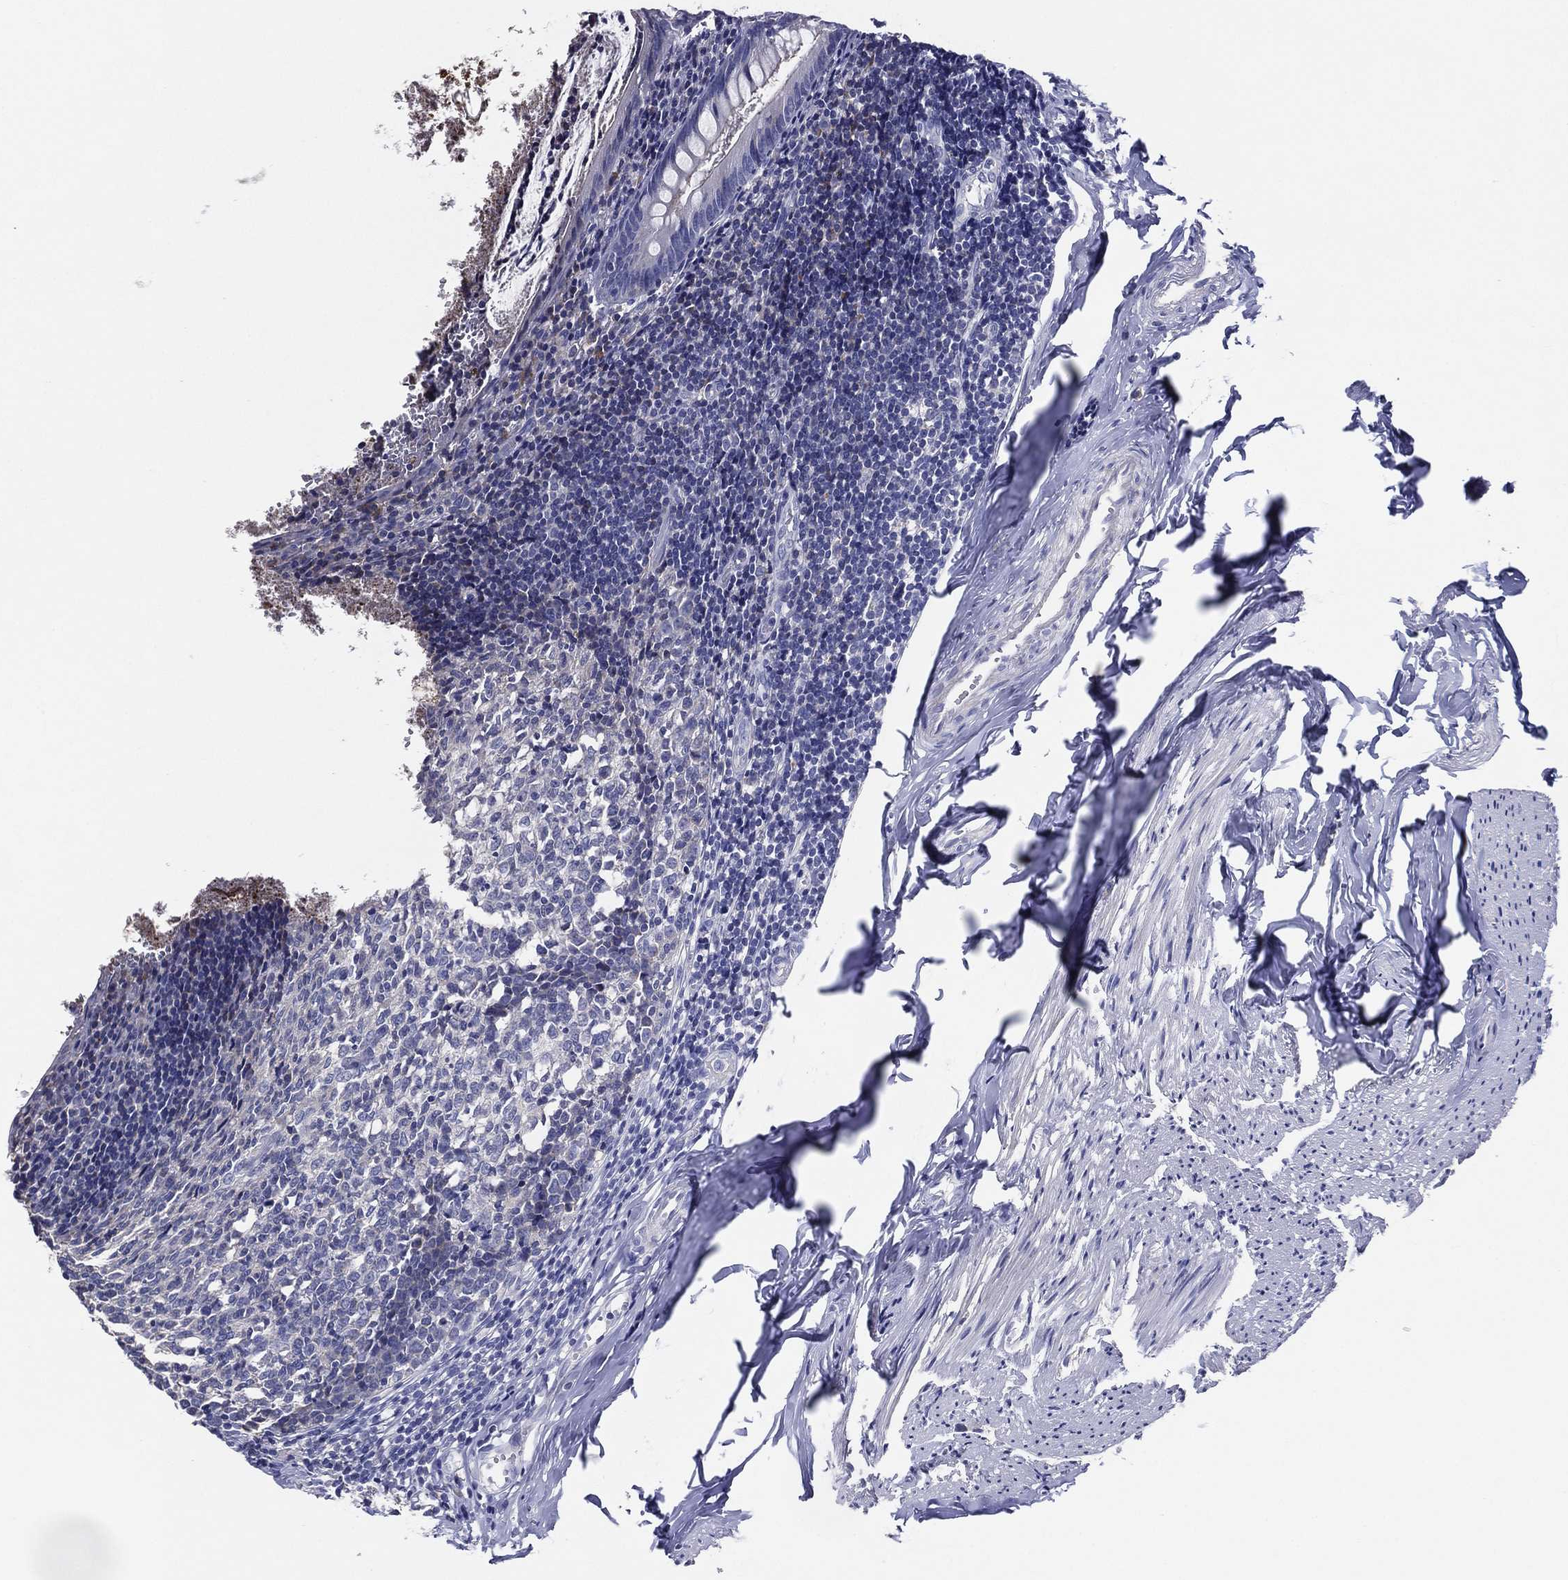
{"staining": {"intensity": "negative", "quantity": "none", "location": "none"}, "tissue": "appendix", "cell_type": "Glandular cells", "image_type": "normal", "snomed": [{"axis": "morphology", "description": "Normal tissue, NOS"}, {"axis": "topography", "description": "Appendix"}], "caption": "This is a micrograph of IHC staining of normal appendix, which shows no expression in glandular cells.", "gene": "TFAP2A", "patient": {"sex": "female", "age": 23}}